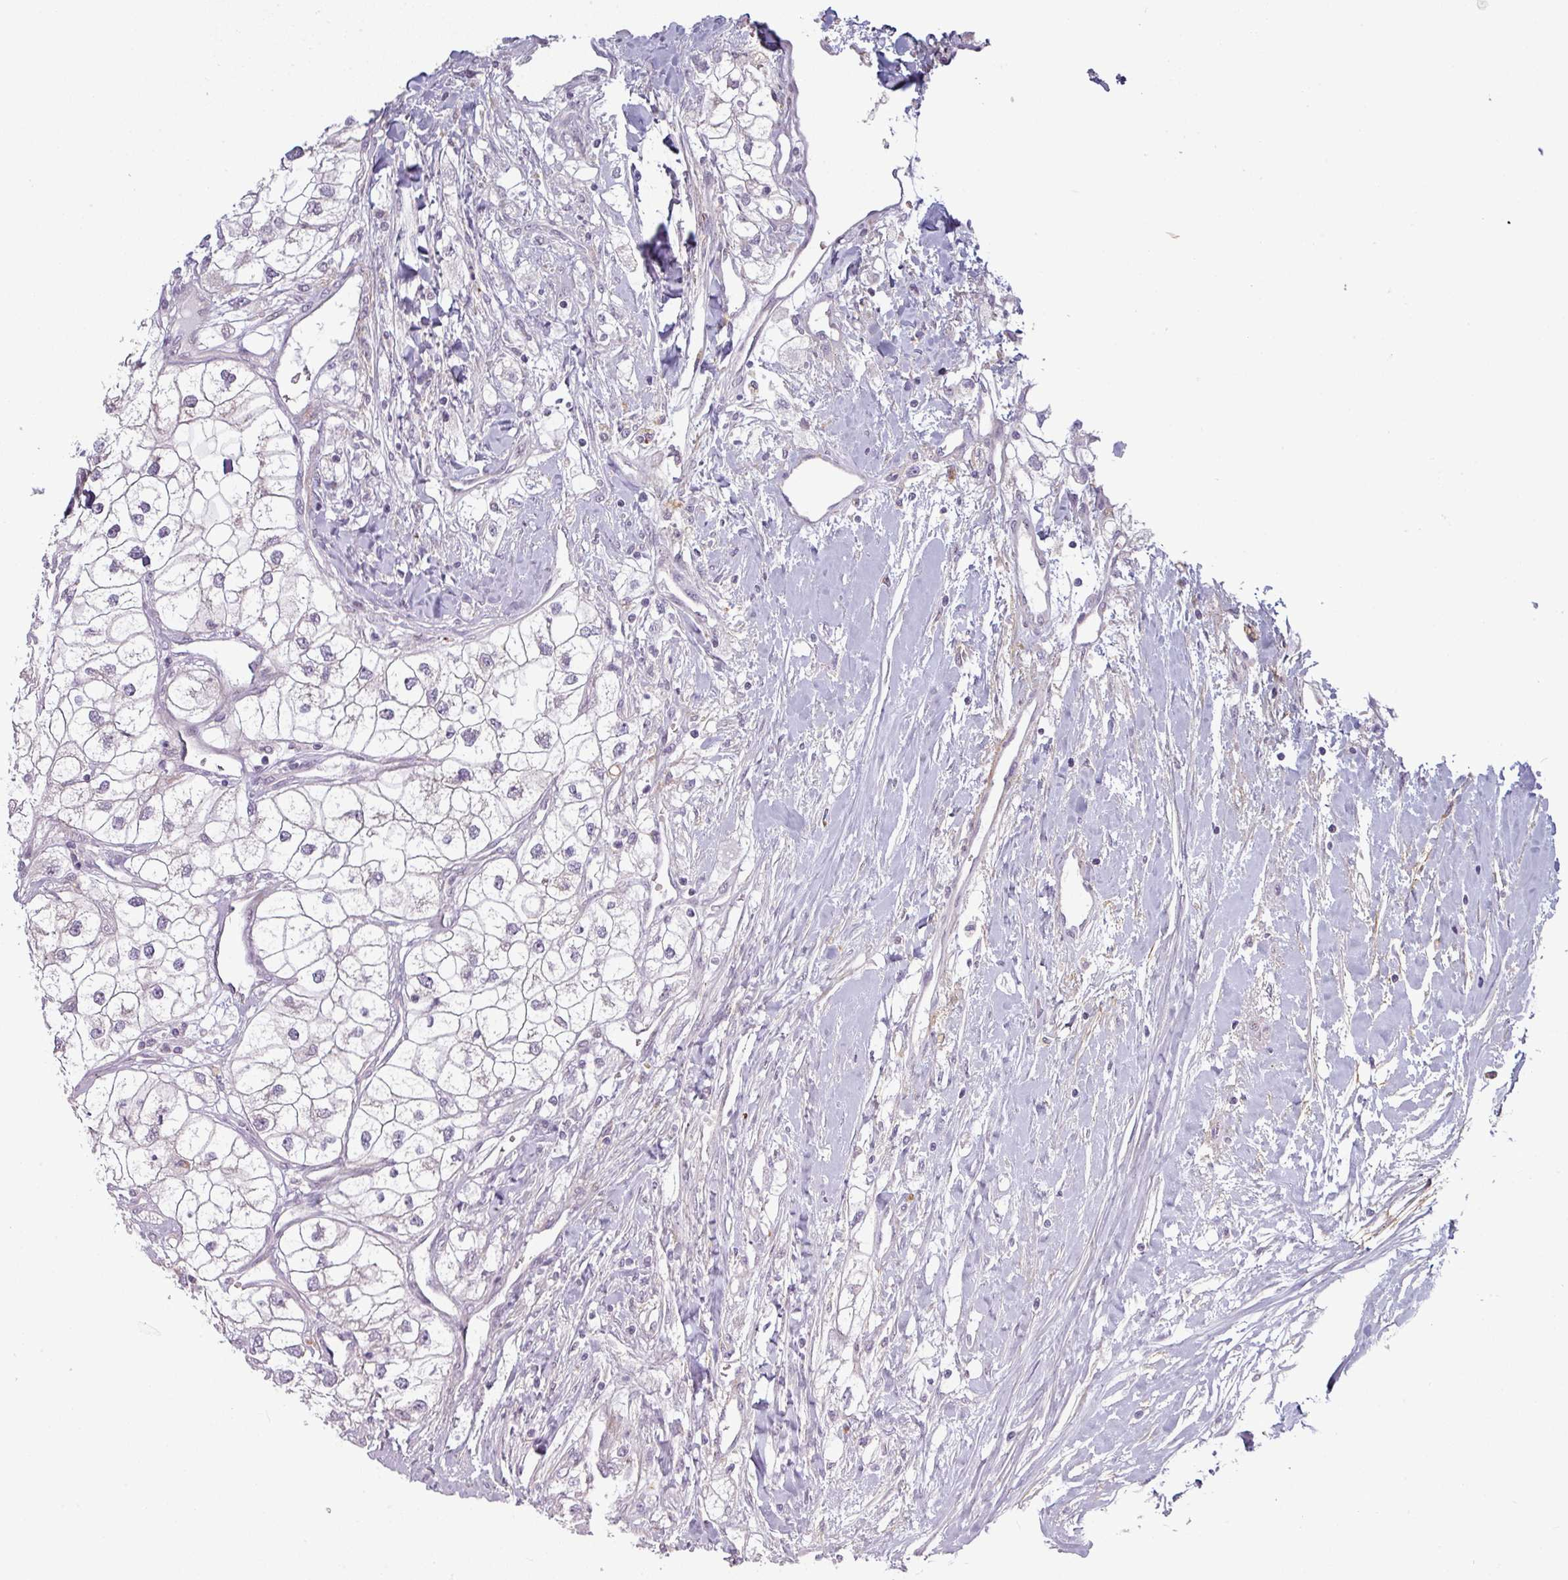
{"staining": {"intensity": "negative", "quantity": "none", "location": "none"}, "tissue": "renal cancer", "cell_type": "Tumor cells", "image_type": "cancer", "snomed": [{"axis": "morphology", "description": "Adenocarcinoma, NOS"}, {"axis": "topography", "description": "Kidney"}], "caption": "An image of renal cancer stained for a protein demonstrates no brown staining in tumor cells.", "gene": "C2orf16", "patient": {"sex": "male", "age": 59}}